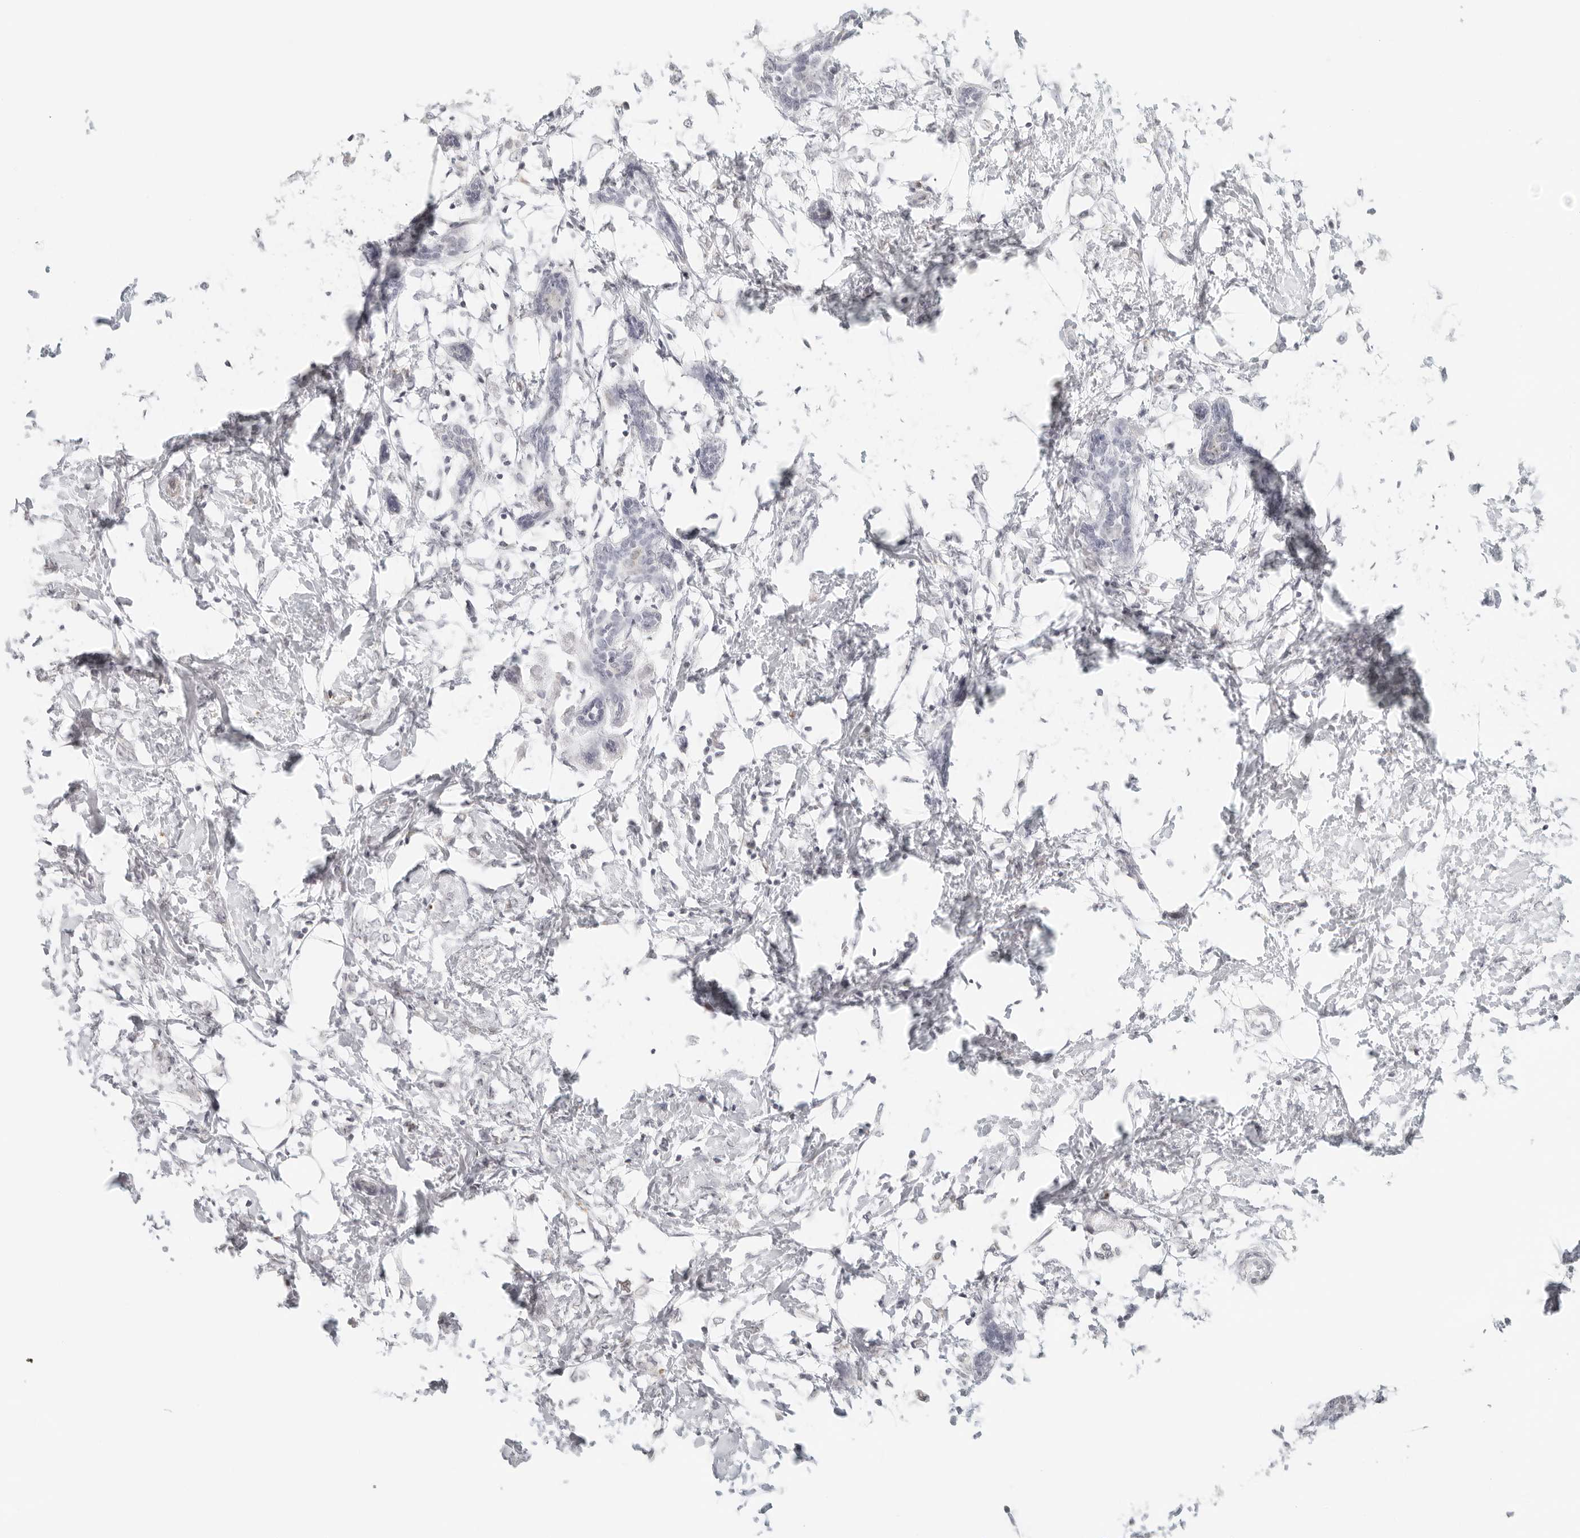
{"staining": {"intensity": "negative", "quantity": "none", "location": "none"}, "tissue": "breast cancer", "cell_type": "Tumor cells", "image_type": "cancer", "snomed": [{"axis": "morphology", "description": "Normal tissue, NOS"}, {"axis": "morphology", "description": "Lobular carcinoma"}, {"axis": "topography", "description": "Breast"}], "caption": "Immunohistochemistry (IHC) histopathology image of neoplastic tissue: breast lobular carcinoma stained with DAB shows no significant protein staining in tumor cells. The staining is performed using DAB brown chromogen with nuclei counter-stained in using hematoxylin.", "gene": "RPS6KC1", "patient": {"sex": "female", "age": 47}}